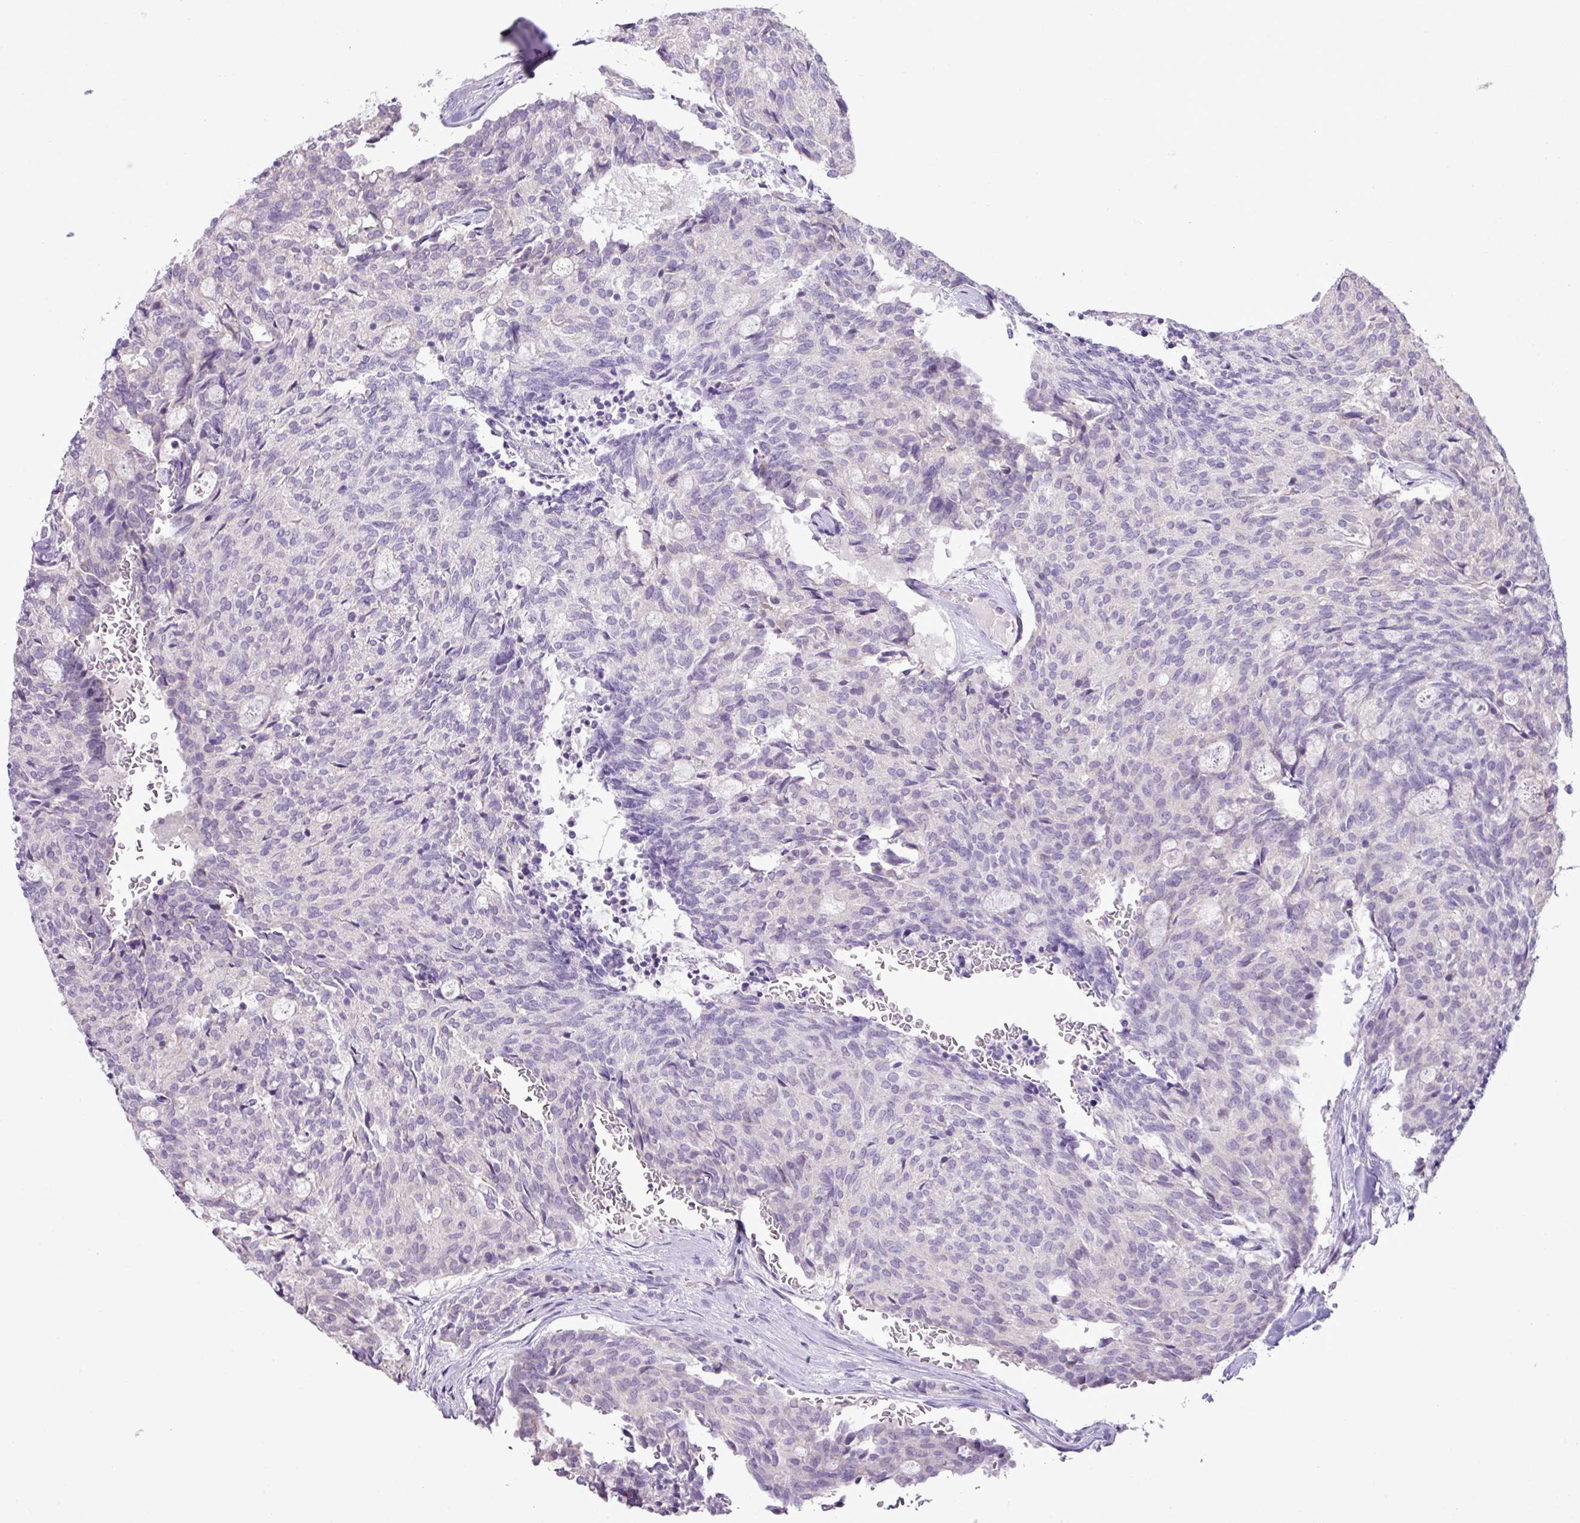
{"staining": {"intensity": "negative", "quantity": "none", "location": "none"}, "tissue": "carcinoid", "cell_type": "Tumor cells", "image_type": "cancer", "snomed": [{"axis": "morphology", "description": "Carcinoid, malignant, NOS"}, {"axis": "topography", "description": "Pancreas"}], "caption": "This is an immunohistochemistry micrograph of carcinoid. There is no staining in tumor cells.", "gene": "HTR3E", "patient": {"sex": "female", "age": 54}}